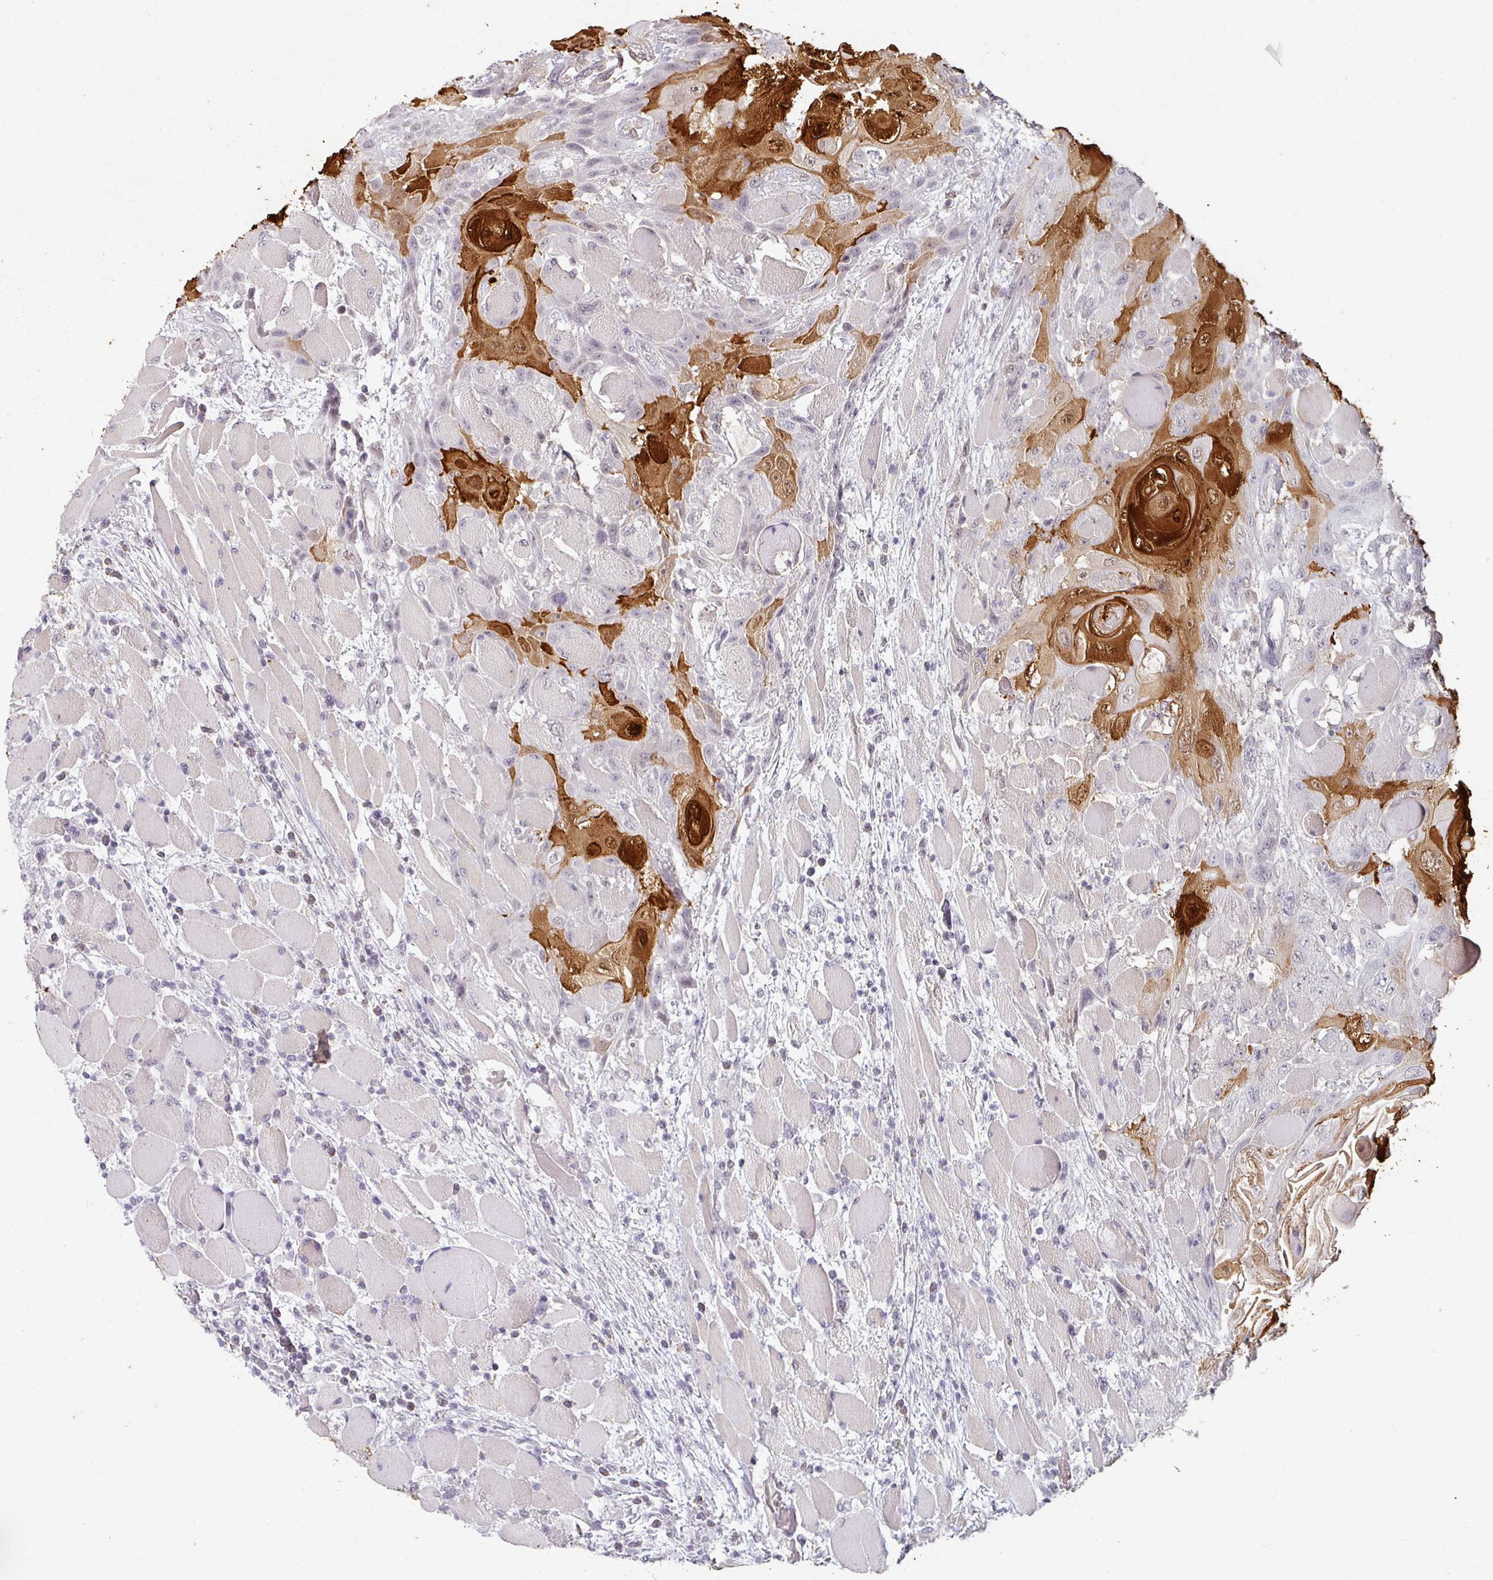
{"staining": {"intensity": "strong", "quantity": "25%-75%", "location": "cytoplasmic/membranous,nuclear"}, "tissue": "head and neck cancer", "cell_type": "Tumor cells", "image_type": "cancer", "snomed": [{"axis": "morphology", "description": "Squamous cell carcinoma, NOS"}, {"axis": "topography", "description": "Head-Neck"}], "caption": "A high-resolution photomicrograph shows immunohistochemistry staining of head and neck squamous cell carcinoma, which displays strong cytoplasmic/membranous and nuclear positivity in approximately 25%-75% of tumor cells. The protein of interest is stained brown, and the nuclei are stained in blue (DAB (3,3'-diaminobenzidine) IHC with brightfield microscopy, high magnification).", "gene": "SPRR1A", "patient": {"sex": "female", "age": 43}}